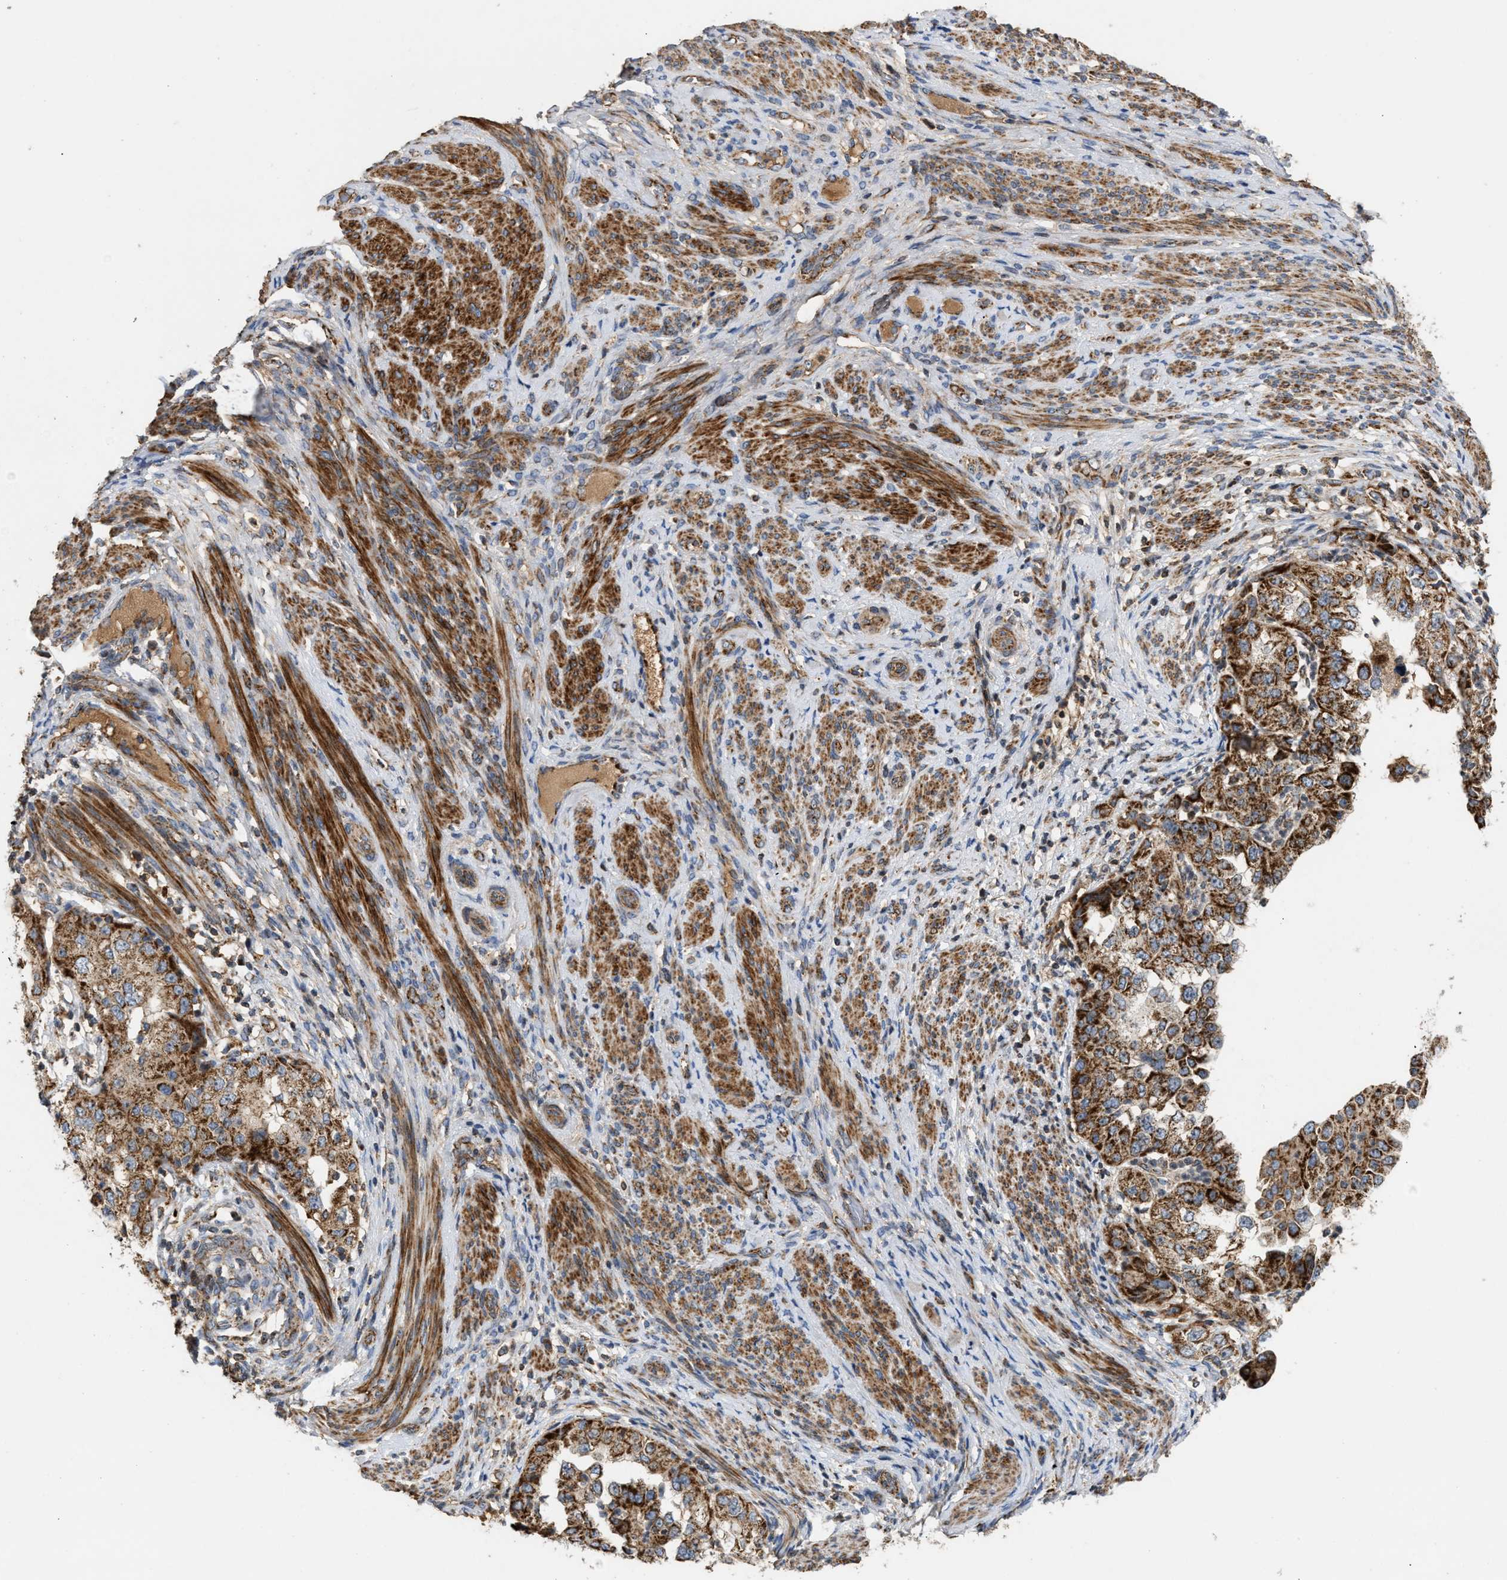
{"staining": {"intensity": "strong", "quantity": ">75%", "location": "cytoplasmic/membranous"}, "tissue": "endometrial cancer", "cell_type": "Tumor cells", "image_type": "cancer", "snomed": [{"axis": "morphology", "description": "Adenocarcinoma, NOS"}, {"axis": "topography", "description": "Endometrium"}], "caption": "Immunohistochemistry (IHC) staining of endometrial cancer, which shows high levels of strong cytoplasmic/membranous staining in approximately >75% of tumor cells indicating strong cytoplasmic/membranous protein expression. The staining was performed using DAB (brown) for protein detection and nuclei were counterstained in hematoxylin (blue).", "gene": "TACO1", "patient": {"sex": "female", "age": 85}}